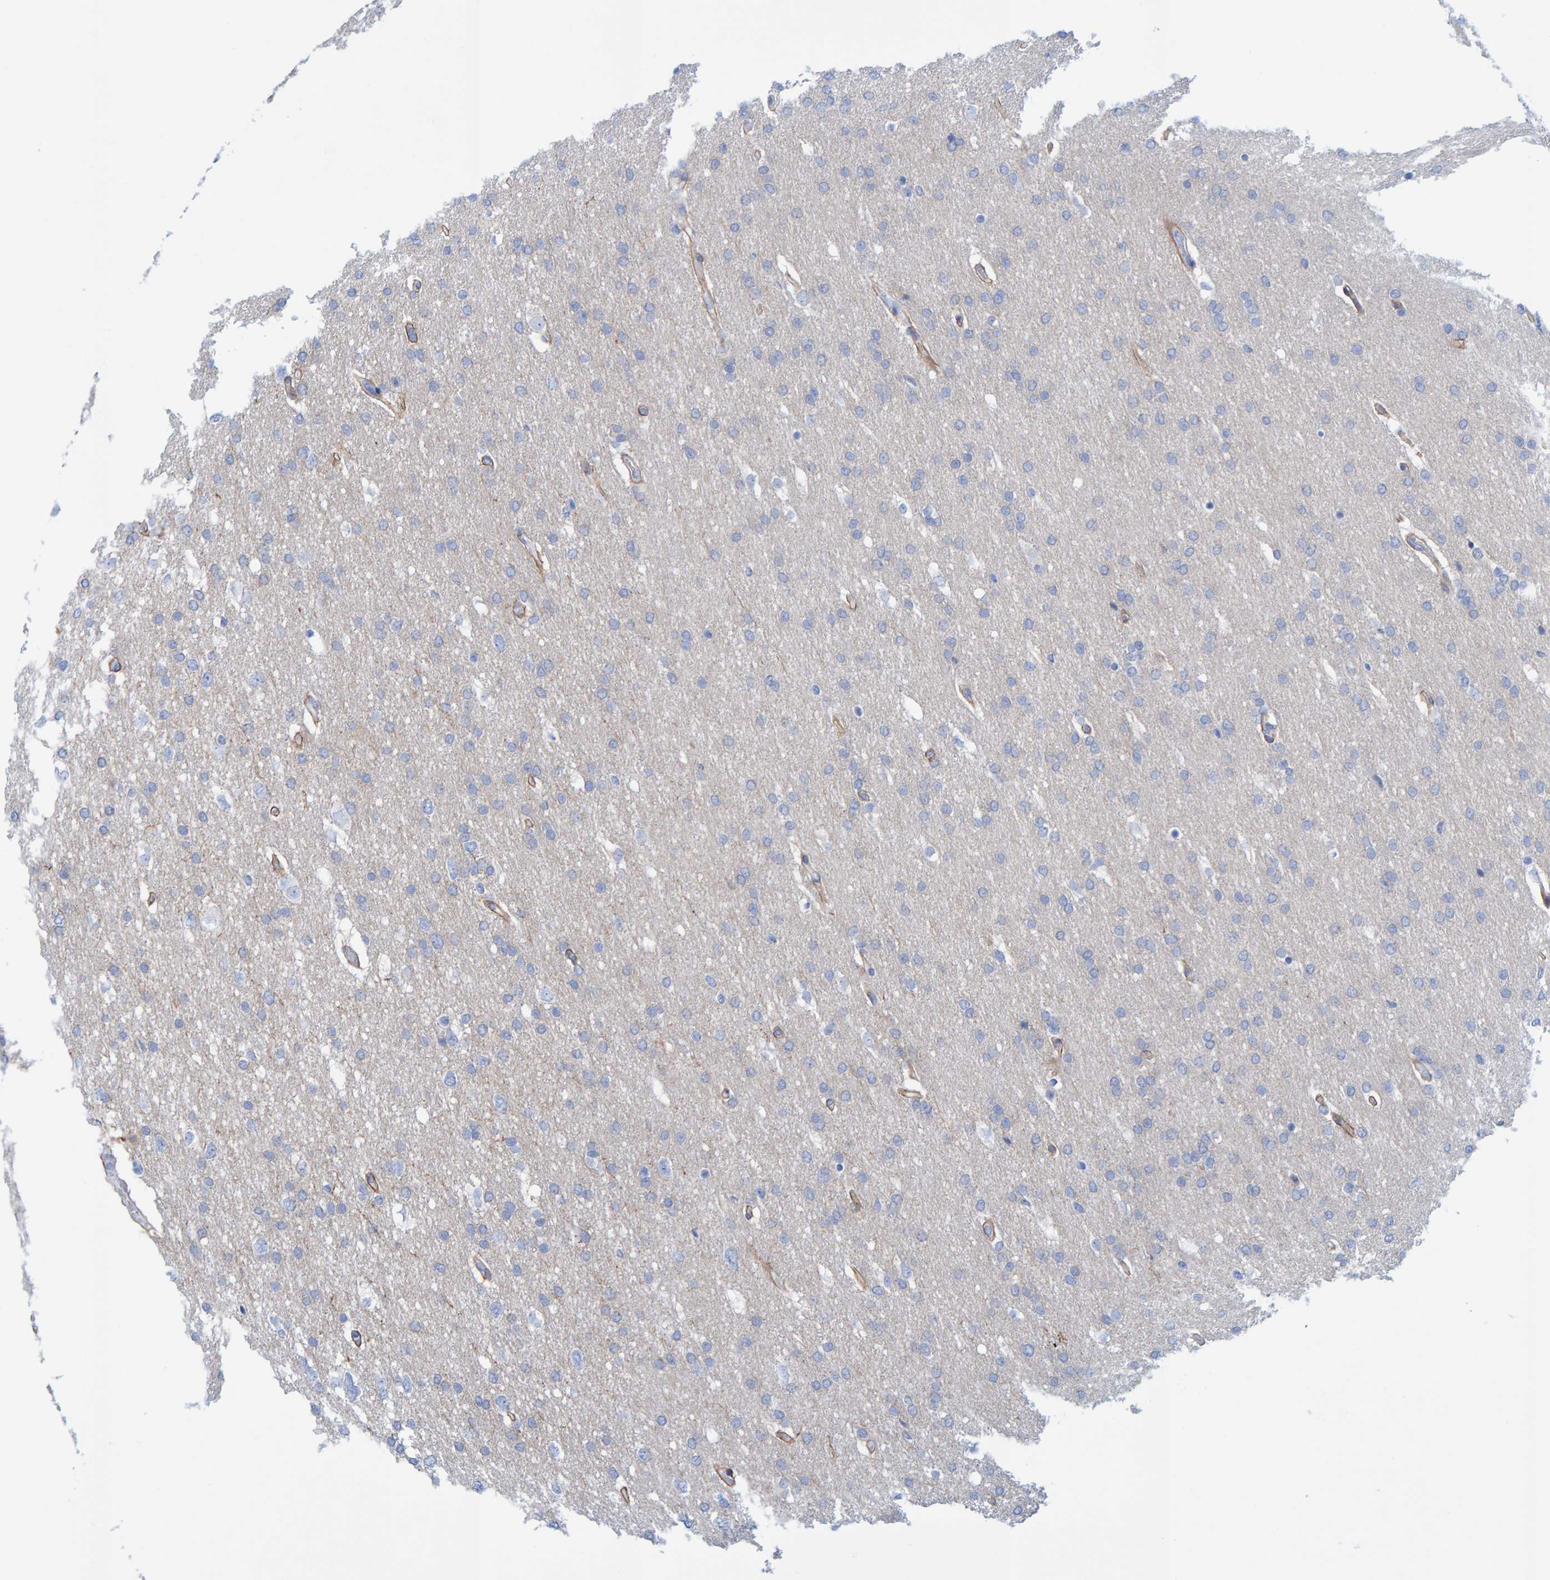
{"staining": {"intensity": "negative", "quantity": "none", "location": "none"}, "tissue": "glioma", "cell_type": "Tumor cells", "image_type": "cancer", "snomed": [{"axis": "morphology", "description": "Glioma, malignant, Low grade"}, {"axis": "topography", "description": "Brain"}], "caption": "Photomicrograph shows no significant protein expression in tumor cells of low-grade glioma (malignant).", "gene": "JAKMIP3", "patient": {"sex": "female", "age": 37}}